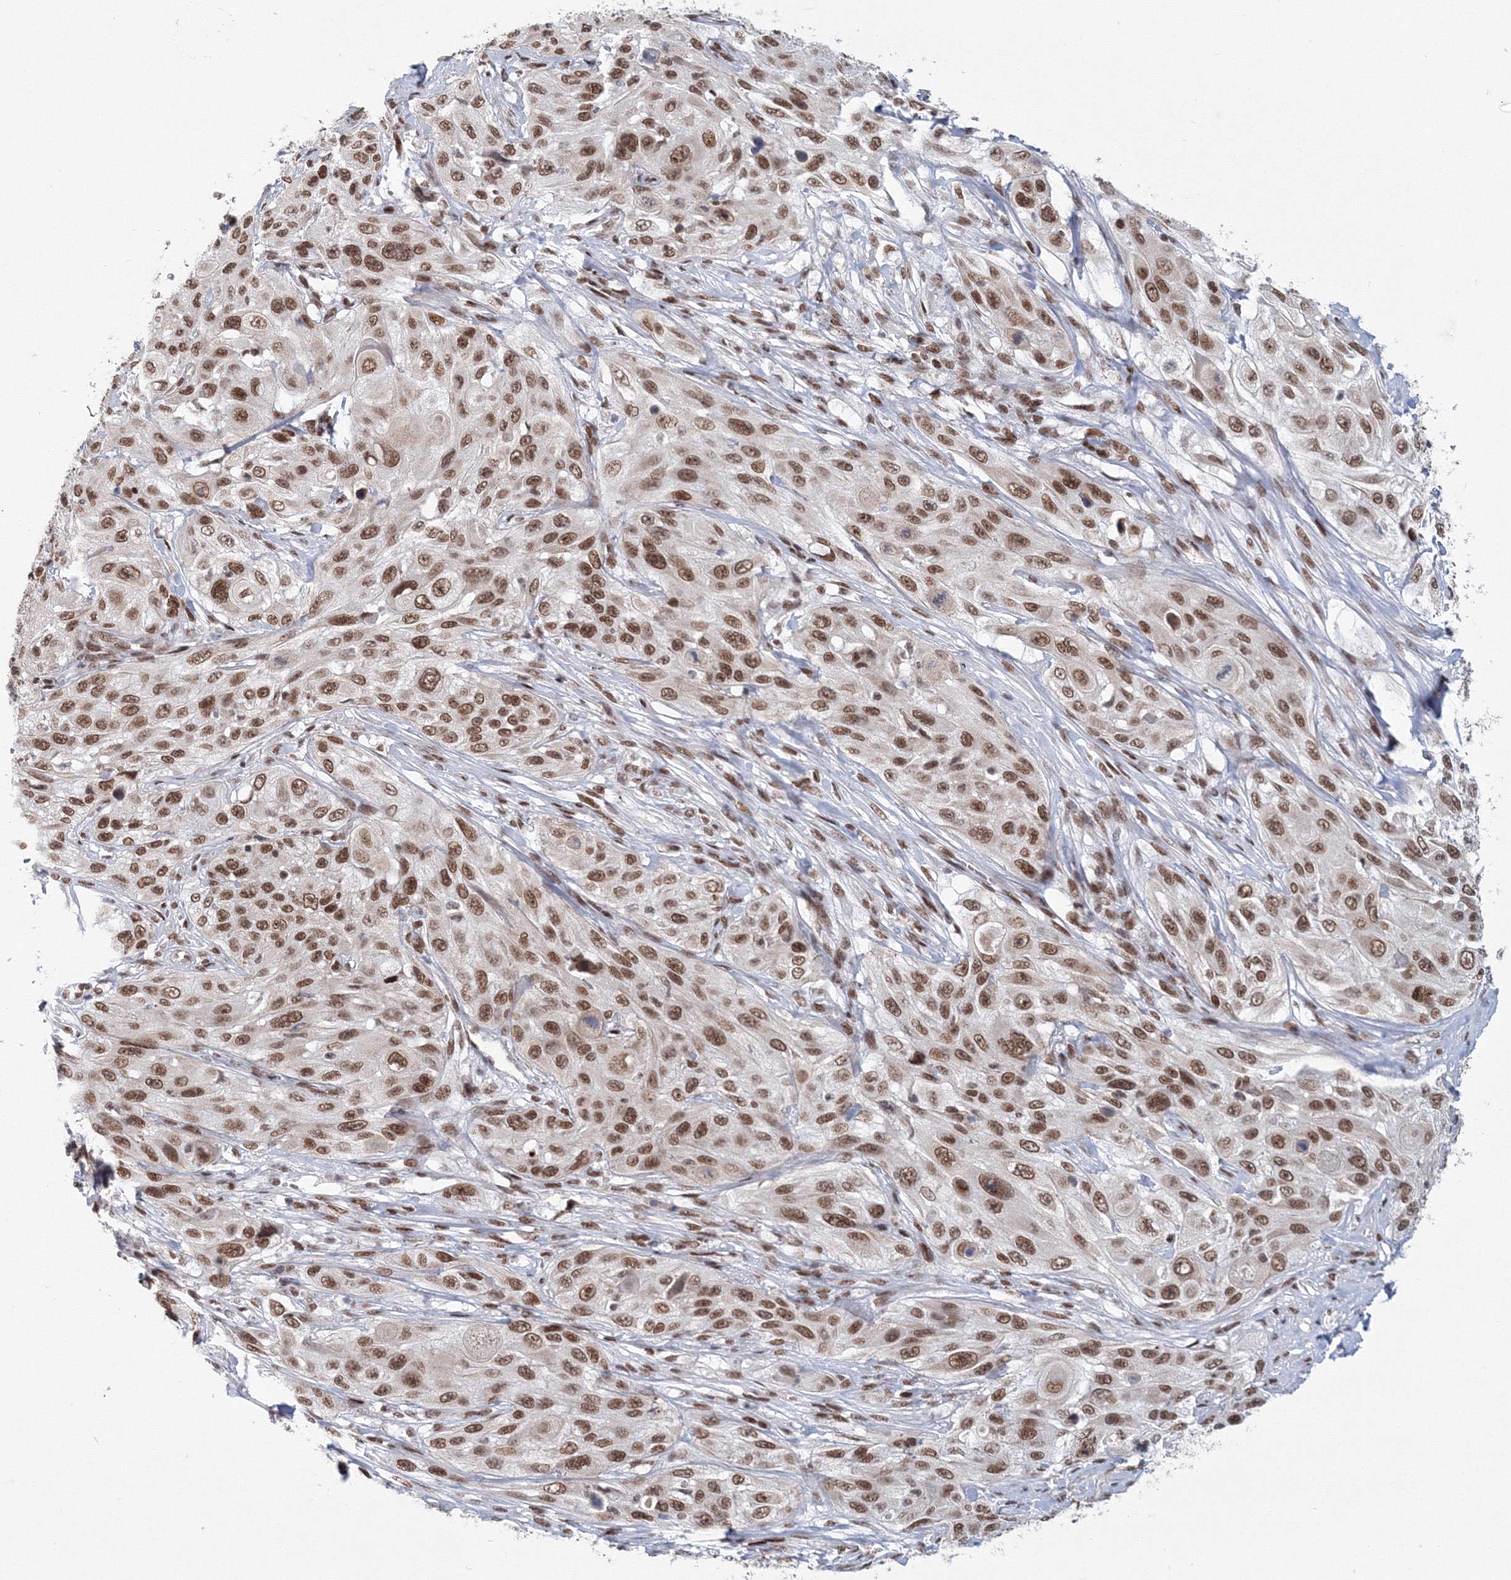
{"staining": {"intensity": "moderate", "quantity": ">75%", "location": "nuclear"}, "tissue": "cervical cancer", "cell_type": "Tumor cells", "image_type": "cancer", "snomed": [{"axis": "morphology", "description": "Squamous cell carcinoma, NOS"}, {"axis": "topography", "description": "Cervix"}], "caption": "A high-resolution image shows immunohistochemistry (IHC) staining of cervical cancer, which displays moderate nuclear expression in approximately >75% of tumor cells.", "gene": "SF3B6", "patient": {"sex": "female", "age": 42}}